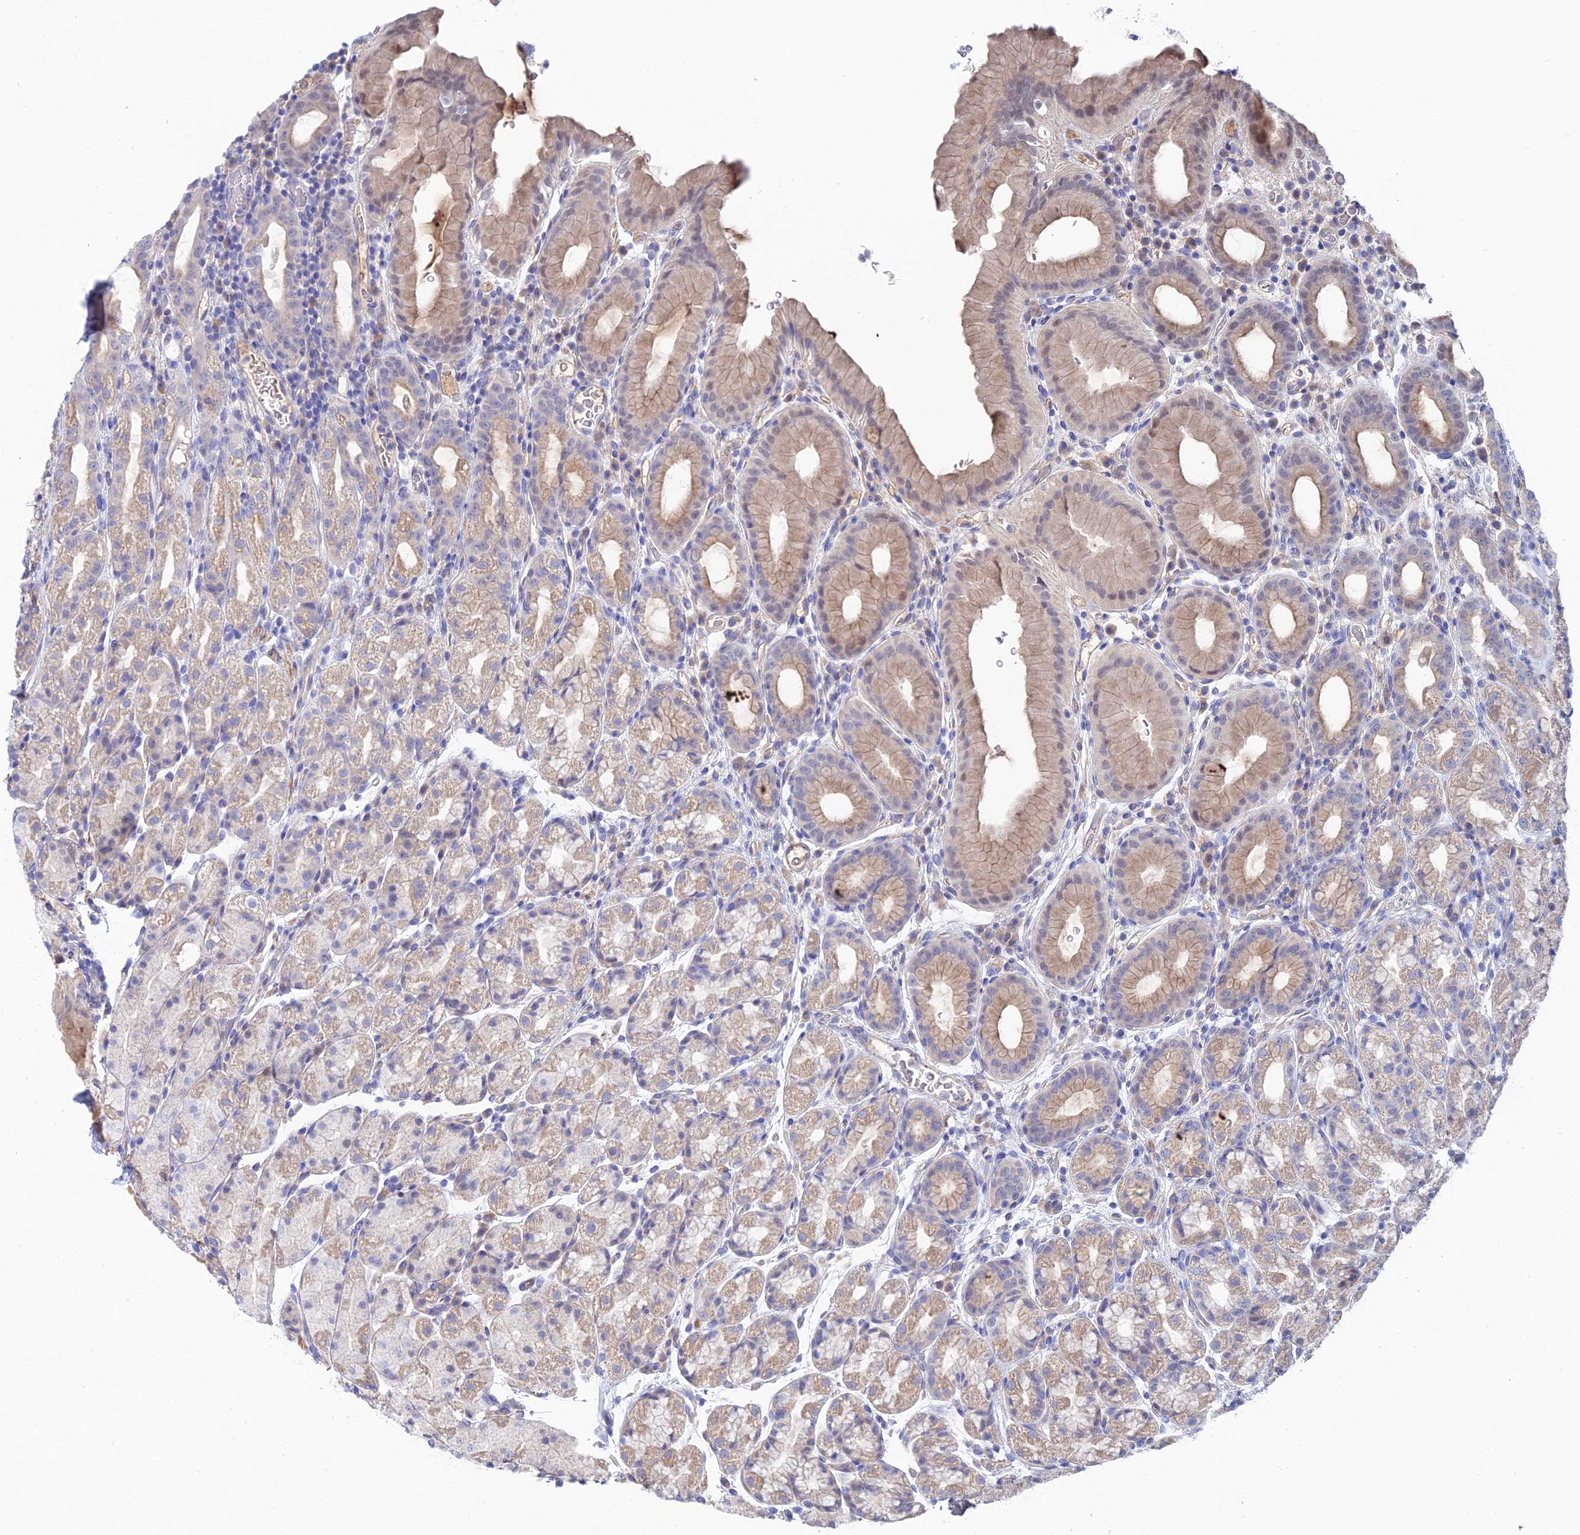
{"staining": {"intensity": "weak", "quantity": "25%-75%", "location": "cytoplasmic/membranous"}, "tissue": "stomach", "cell_type": "Glandular cells", "image_type": "normal", "snomed": [{"axis": "morphology", "description": "Normal tissue, NOS"}, {"axis": "topography", "description": "Stomach, upper"}, {"axis": "topography", "description": "Stomach, lower"}, {"axis": "topography", "description": "Small intestine"}], "caption": "A high-resolution photomicrograph shows IHC staining of normal stomach, which displays weak cytoplasmic/membranous positivity in approximately 25%-75% of glandular cells. (brown staining indicates protein expression, while blue staining denotes nuclei).", "gene": "DNAH14", "patient": {"sex": "male", "age": 68}}